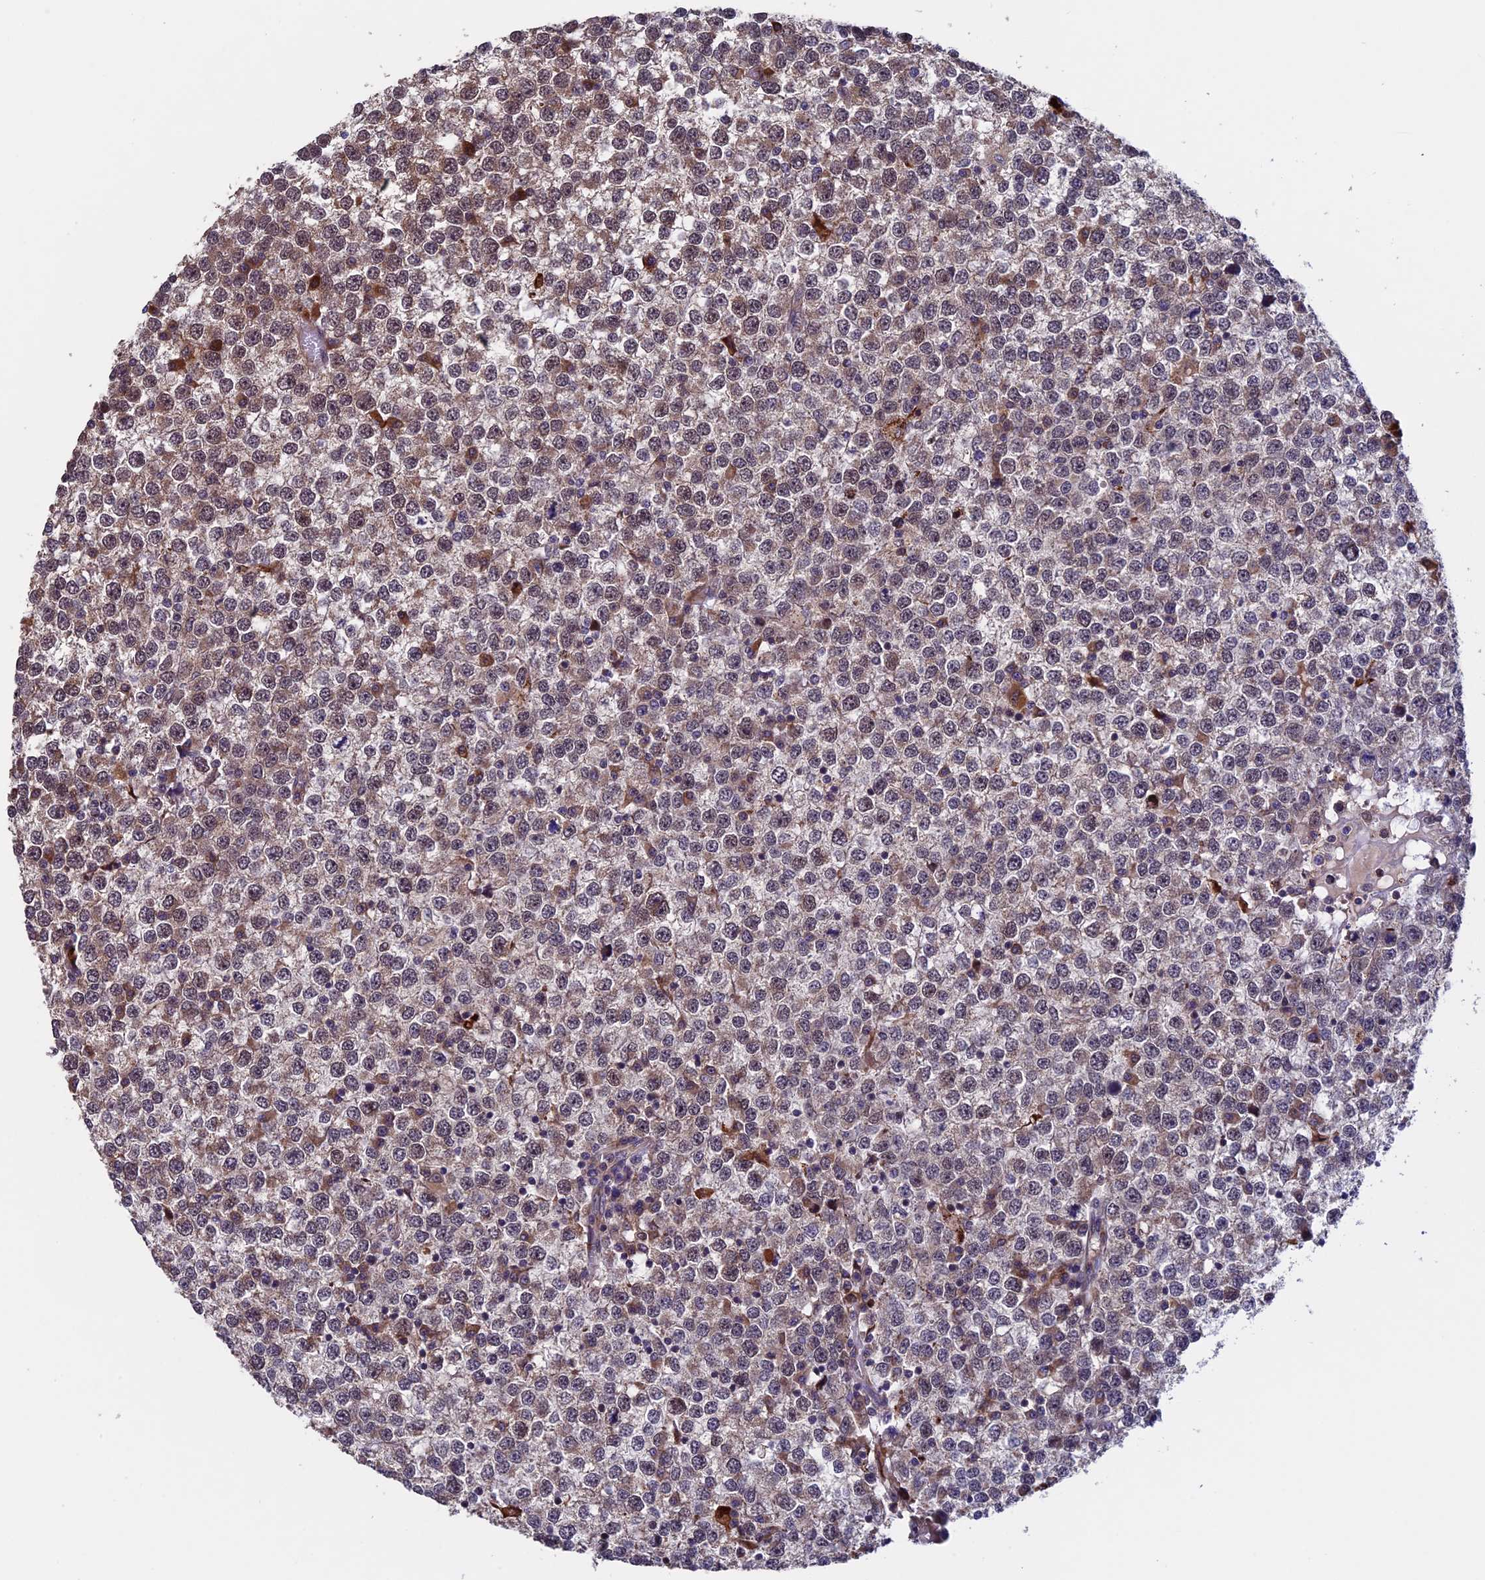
{"staining": {"intensity": "weak", "quantity": "25%-75%", "location": "cytoplasmic/membranous,nuclear"}, "tissue": "testis cancer", "cell_type": "Tumor cells", "image_type": "cancer", "snomed": [{"axis": "morphology", "description": "Seminoma, NOS"}, {"axis": "topography", "description": "Testis"}], "caption": "Brown immunohistochemical staining in seminoma (testis) demonstrates weak cytoplasmic/membranous and nuclear expression in about 25%-75% of tumor cells.", "gene": "RNF17", "patient": {"sex": "male", "age": 65}}